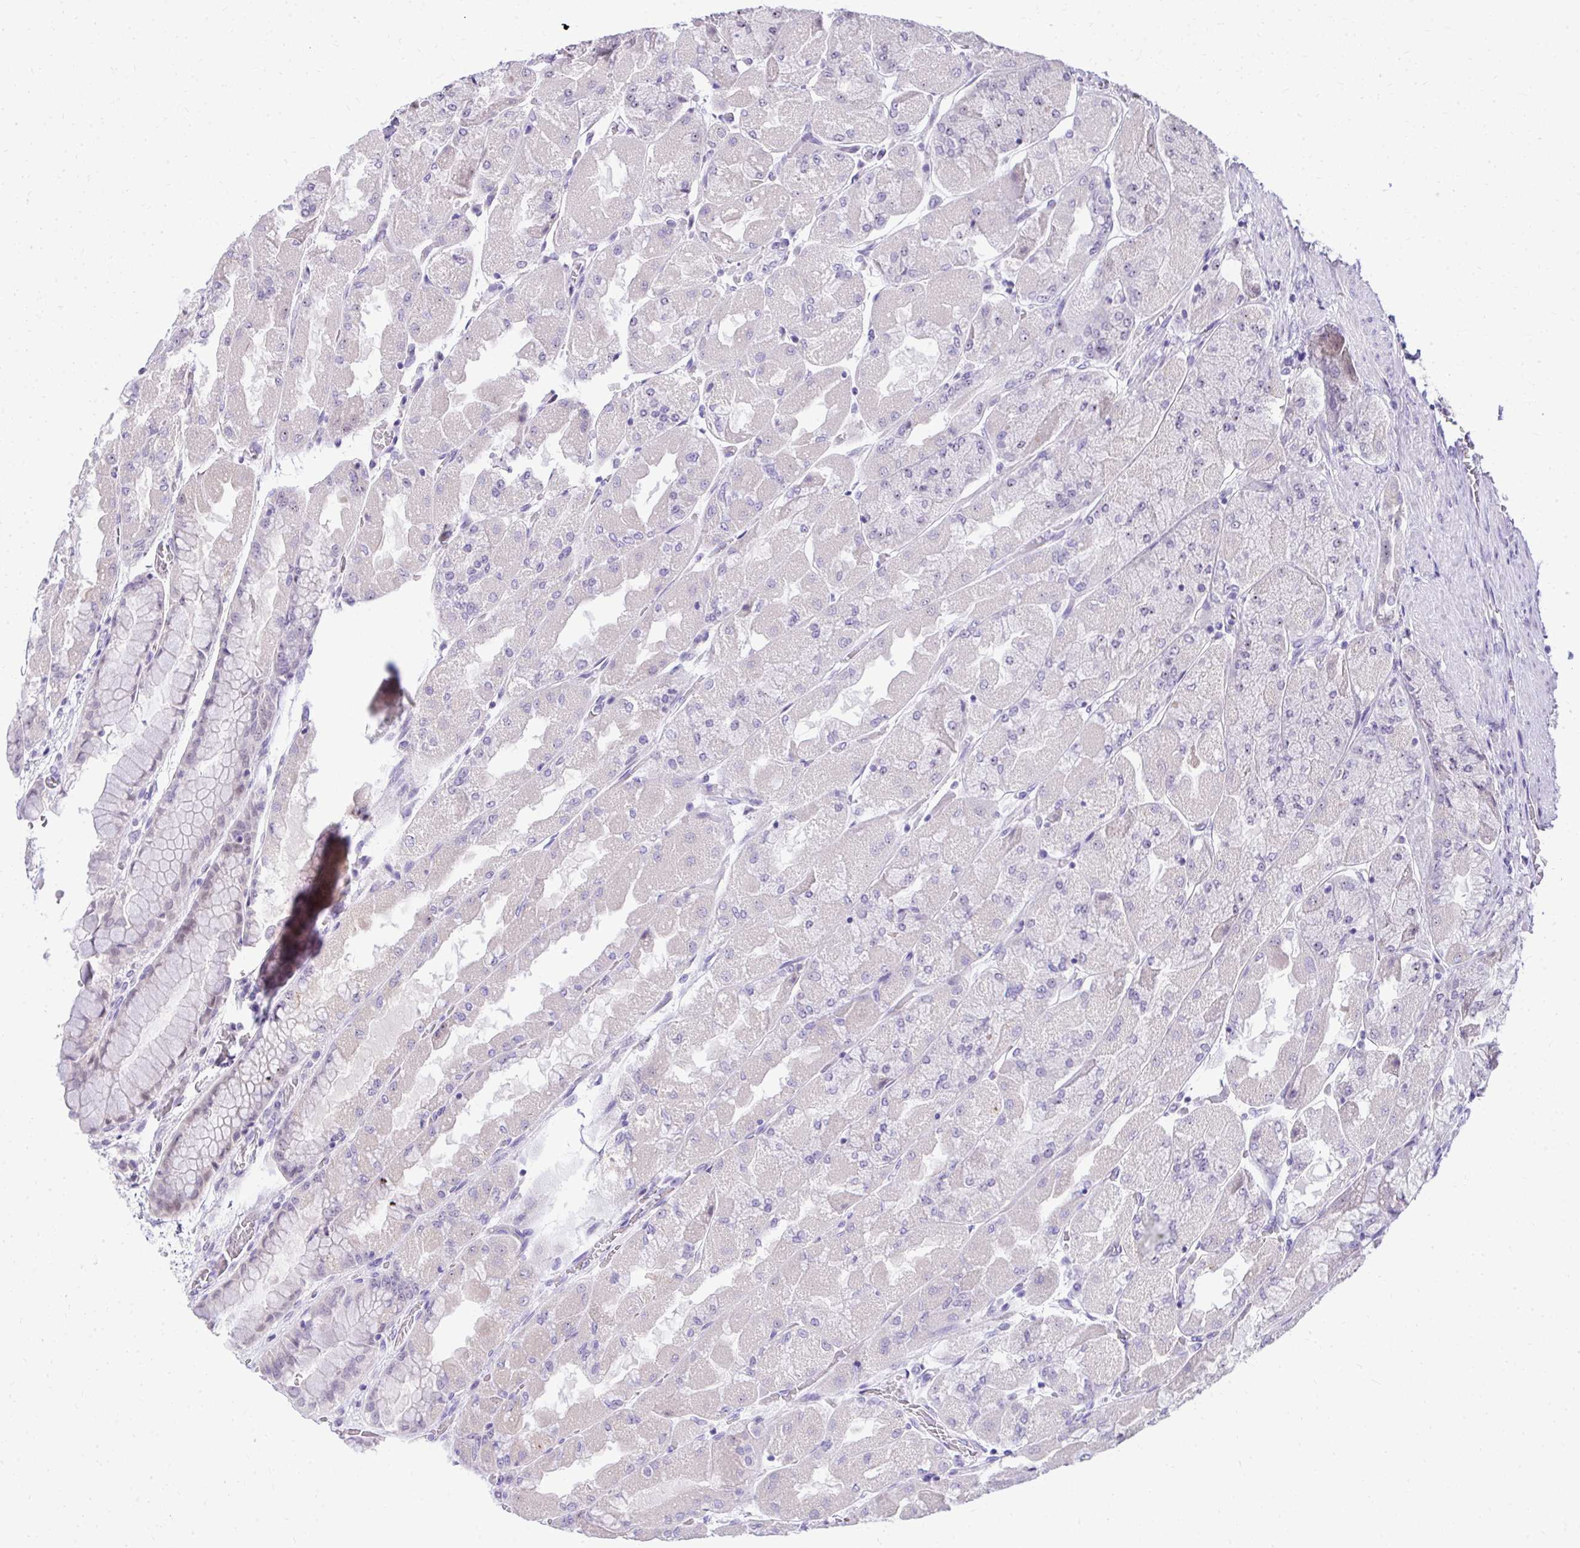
{"staining": {"intensity": "negative", "quantity": "none", "location": "none"}, "tissue": "stomach", "cell_type": "Glandular cells", "image_type": "normal", "snomed": [{"axis": "morphology", "description": "Normal tissue, NOS"}, {"axis": "topography", "description": "Stomach"}], "caption": "IHC photomicrograph of unremarkable stomach: stomach stained with DAB reveals no significant protein expression in glandular cells.", "gene": "EID3", "patient": {"sex": "female", "age": 61}}